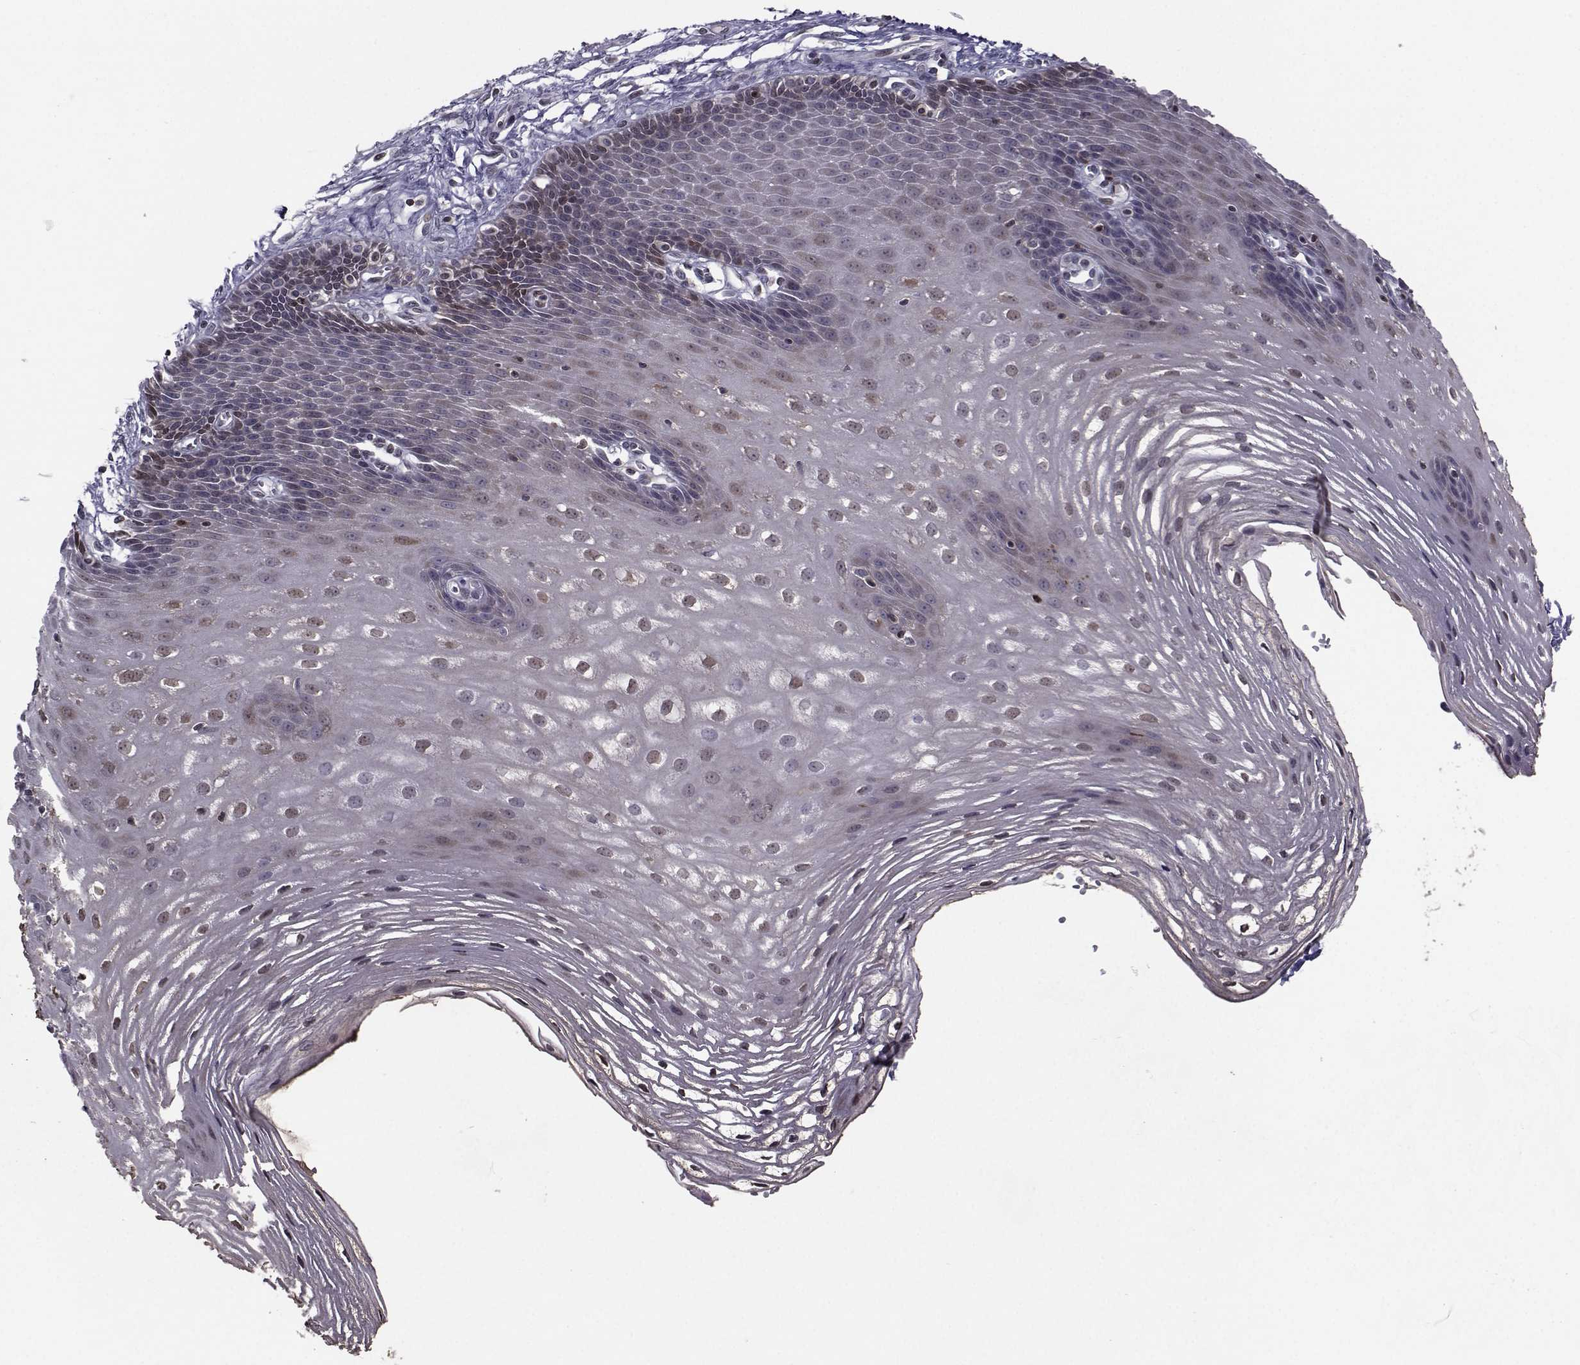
{"staining": {"intensity": "strong", "quantity": "<25%", "location": "cytoplasmic/membranous"}, "tissue": "esophagus", "cell_type": "Squamous epithelial cells", "image_type": "normal", "snomed": [{"axis": "morphology", "description": "Normal tissue, NOS"}, {"axis": "topography", "description": "Esophagus"}], "caption": "Human esophagus stained with a protein marker exhibits strong staining in squamous epithelial cells.", "gene": "PCP4L1", "patient": {"sex": "male", "age": 72}}